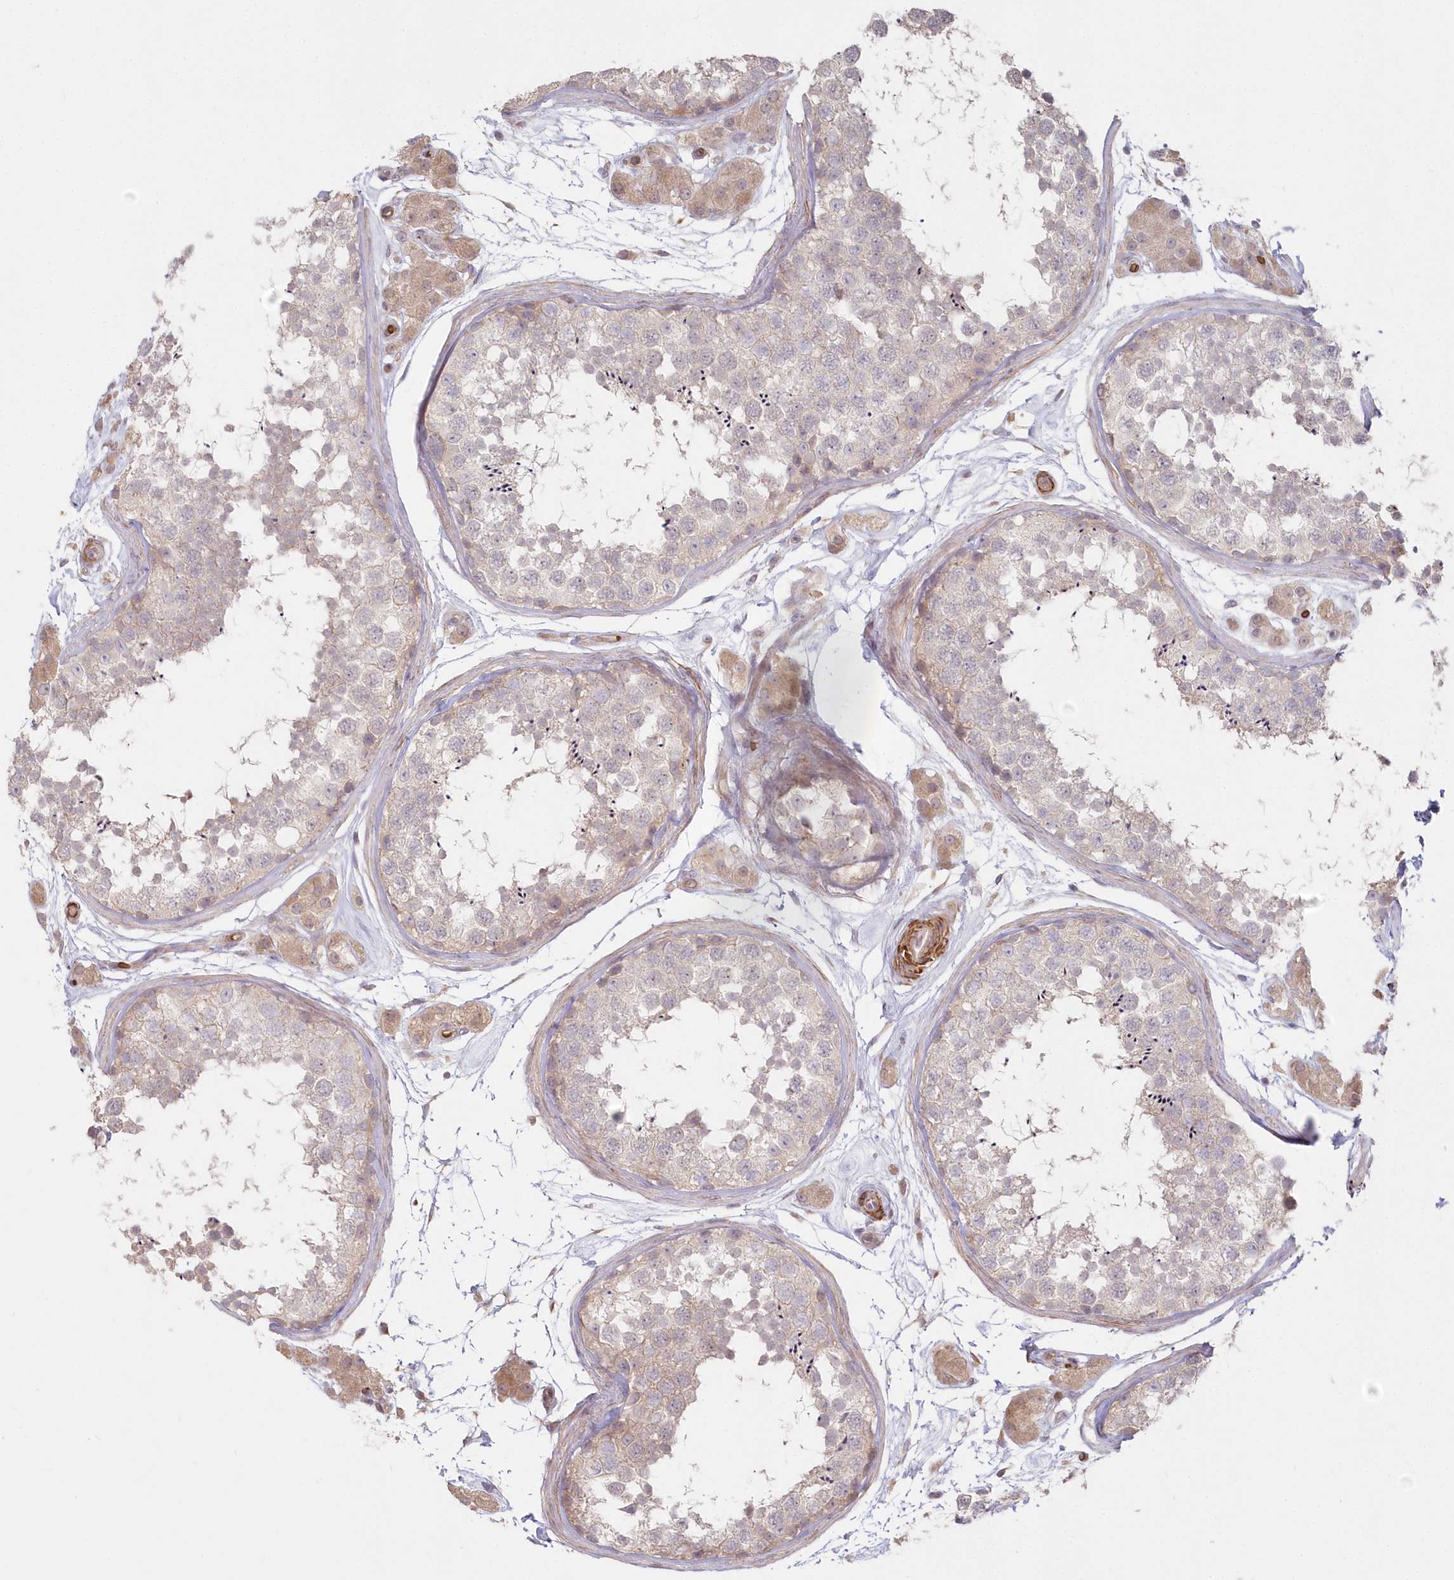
{"staining": {"intensity": "weak", "quantity": "<25%", "location": "cytoplasmic/membranous"}, "tissue": "testis", "cell_type": "Cells in seminiferous ducts", "image_type": "normal", "snomed": [{"axis": "morphology", "description": "Normal tissue, NOS"}, {"axis": "topography", "description": "Testis"}], "caption": "DAB immunohistochemical staining of unremarkable testis exhibits no significant staining in cells in seminiferous ducts.", "gene": "SERINC1", "patient": {"sex": "male", "age": 56}}